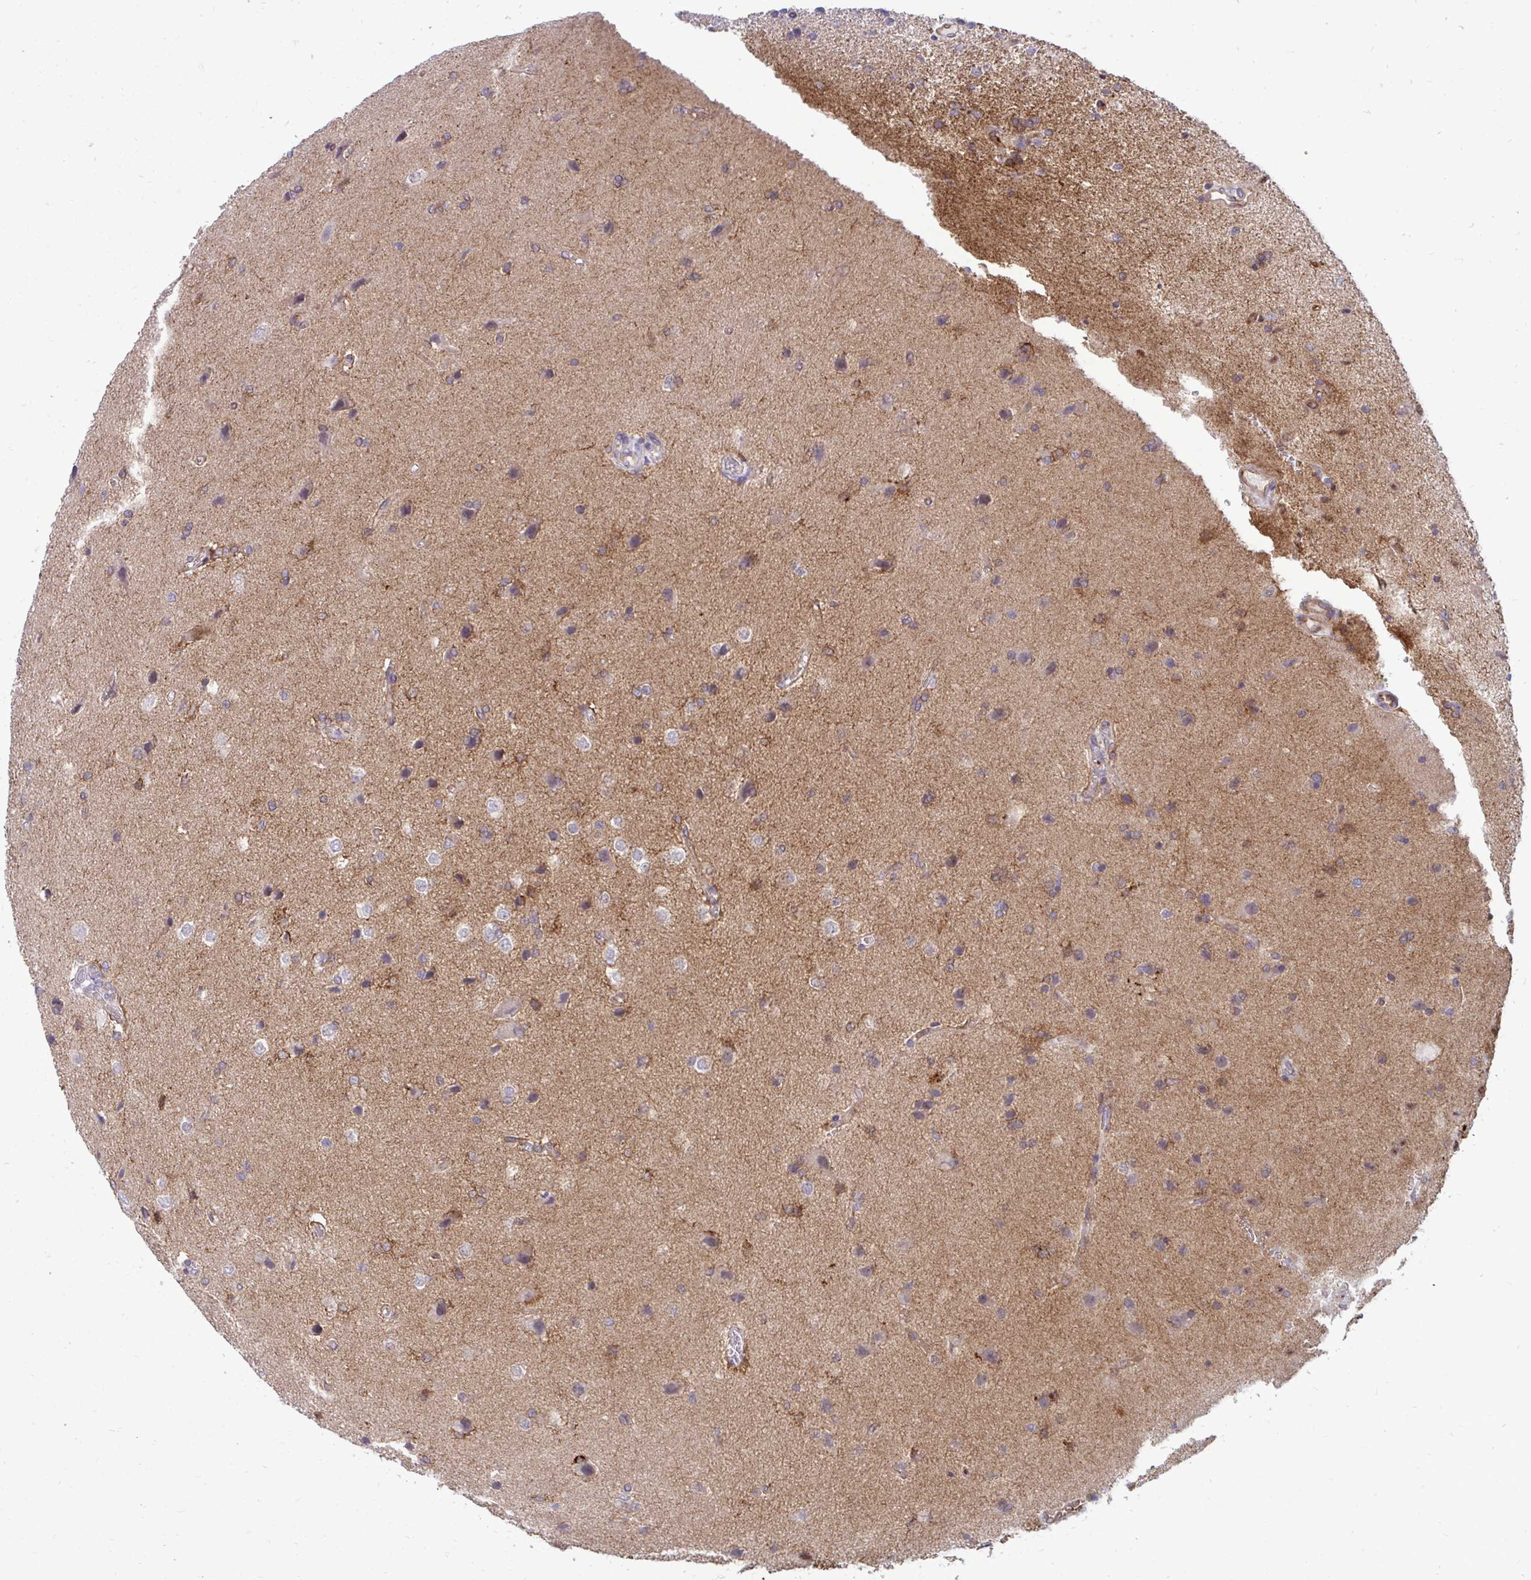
{"staining": {"intensity": "negative", "quantity": "none", "location": "none"}, "tissue": "glioma", "cell_type": "Tumor cells", "image_type": "cancer", "snomed": [{"axis": "morphology", "description": "Glioma, malignant, High grade"}, {"axis": "topography", "description": "Brain"}], "caption": "The image reveals no staining of tumor cells in glioma.", "gene": "ACSL5", "patient": {"sex": "male", "age": 56}}